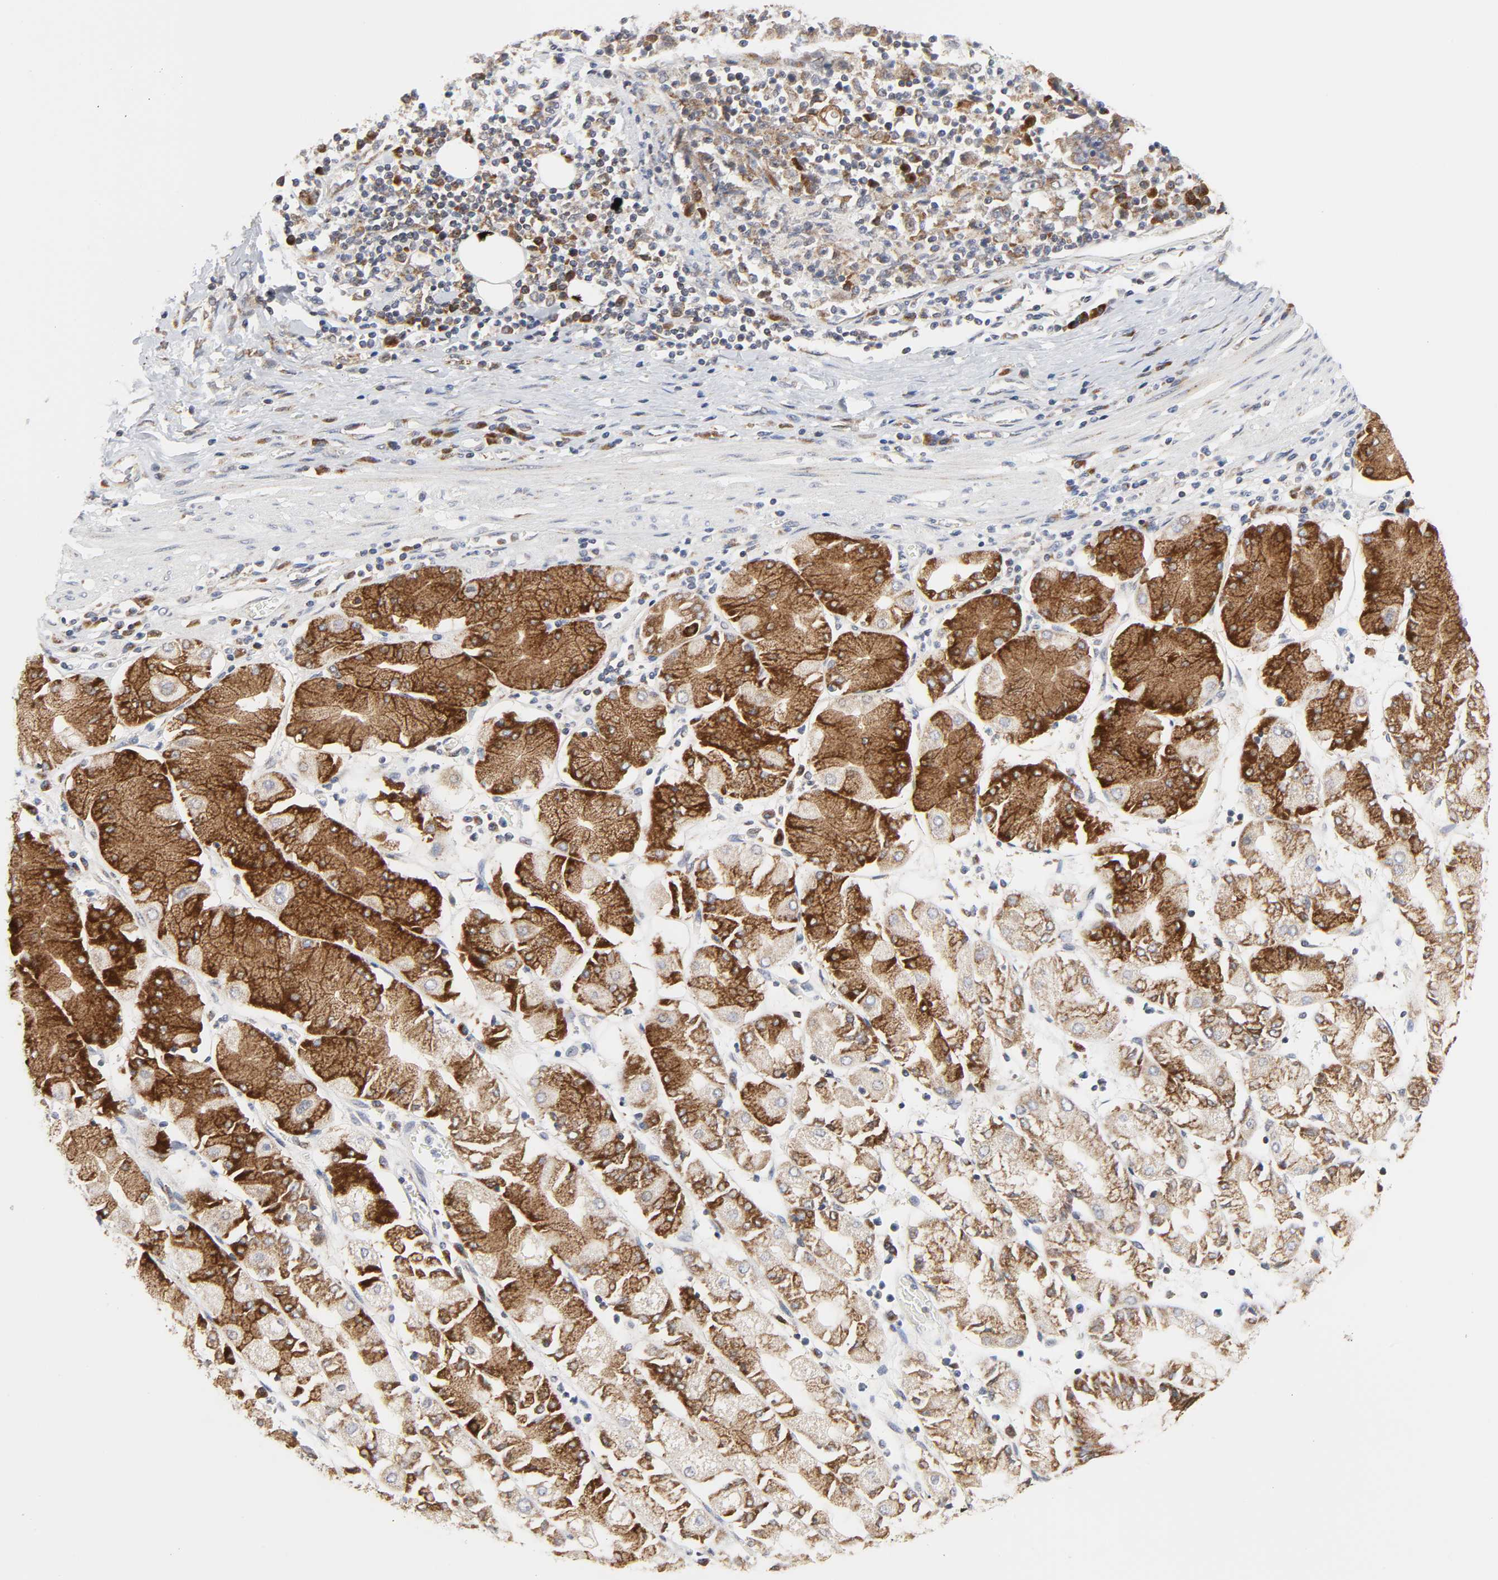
{"staining": {"intensity": "moderate", "quantity": ">75%", "location": "cytoplasmic/membranous"}, "tissue": "stomach cancer", "cell_type": "Tumor cells", "image_type": "cancer", "snomed": [{"axis": "morphology", "description": "Normal tissue, NOS"}, {"axis": "morphology", "description": "Adenocarcinoma, NOS"}, {"axis": "topography", "description": "Stomach, upper"}, {"axis": "topography", "description": "Stomach"}], "caption": "Immunohistochemistry photomicrograph of neoplastic tissue: adenocarcinoma (stomach) stained using immunohistochemistry (IHC) demonstrates medium levels of moderate protein expression localized specifically in the cytoplasmic/membranous of tumor cells, appearing as a cytoplasmic/membranous brown color.", "gene": "BAX", "patient": {"sex": "male", "age": 59}}